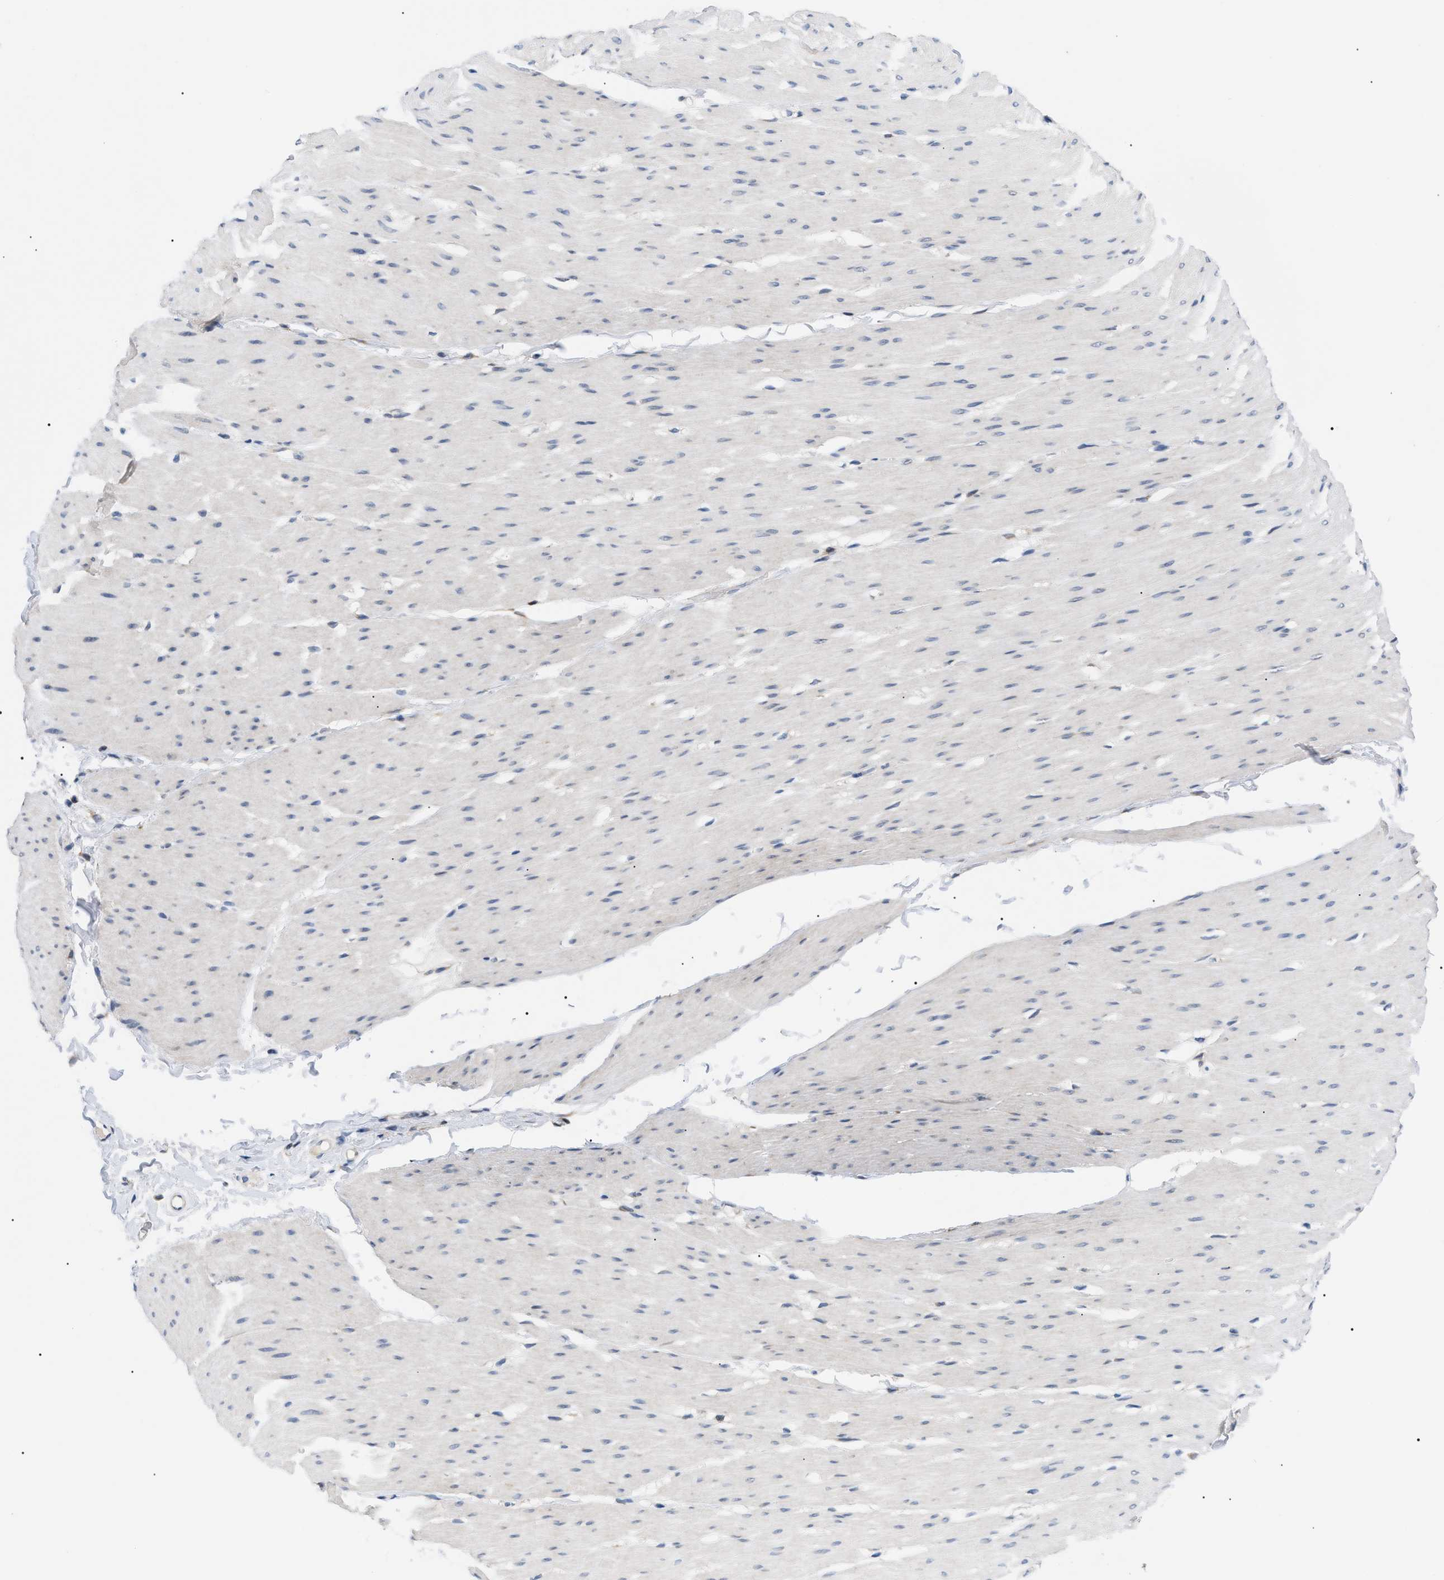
{"staining": {"intensity": "negative", "quantity": "none", "location": "none"}, "tissue": "smooth muscle", "cell_type": "Smooth muscle cells", "image_type": "normal", "snomed": [{"axis": "morphology", "description": "Normal tissue, NOS"}, {"axis": "topography", "description": "Smooth muscle"}, {"axis": "topography", "description": "Colon"}], "caption": "The micrograph displays no significant staining in smooth muscle cells of smooth muscle.", "gene": "DERL1", "patient": {"sex": "male", "age": 67}}